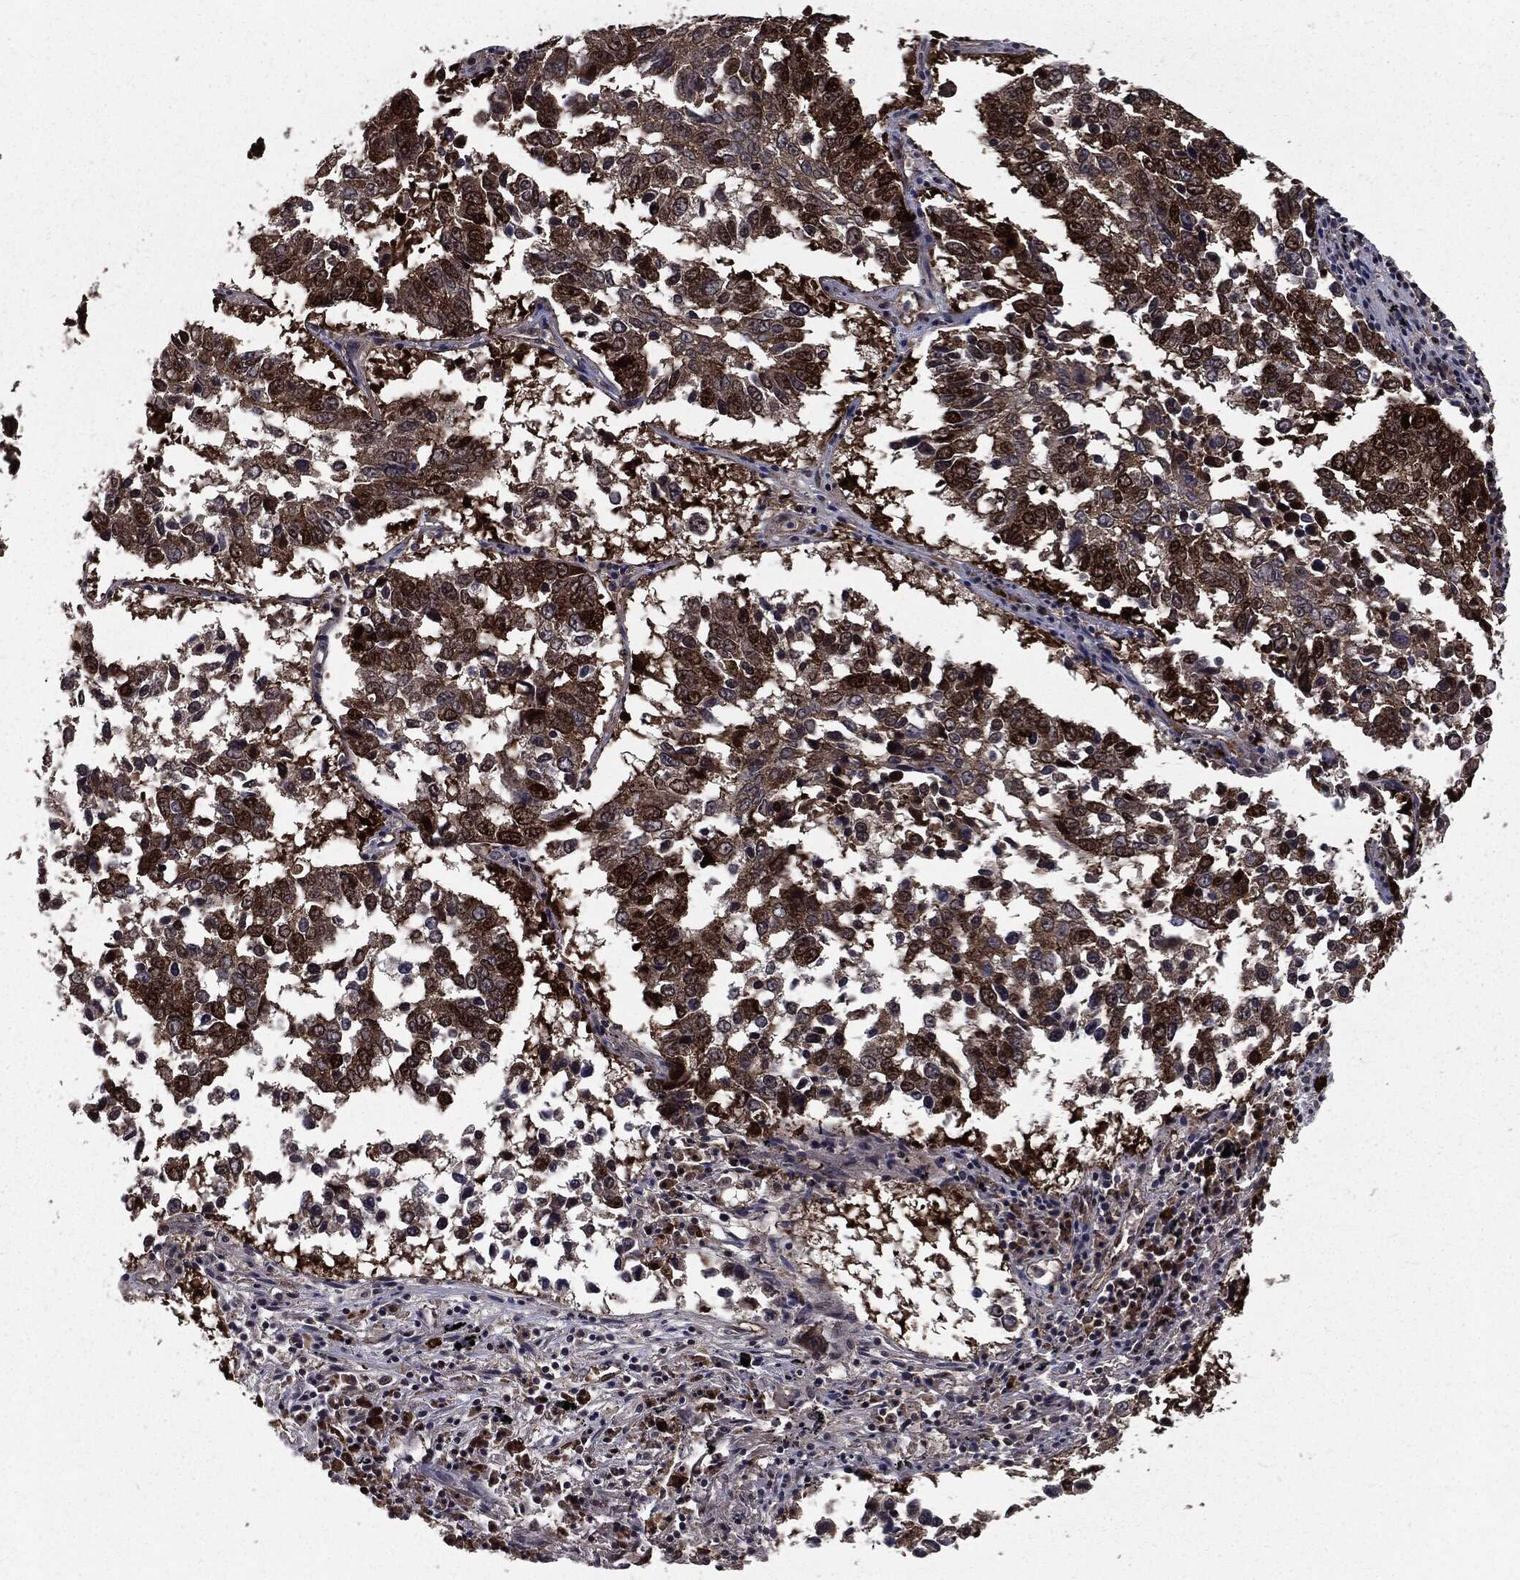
{"staining": {"intensity": "strong", "quantity": "25%-75%", "location": "cytoplasmic/membranous,nuclear"}, "tissue": "lung cancer", "cell_type": "Tumor cells", "image_type": "cancer", "snomed": [{"axis": "morphology", "description": "Squamous cell carcinoma, NOS"}, {"axis": "topography", "description": "Lung"}], "caption": "Lung squamous cell carcinoma stained with a brown dye displays strong cytoplasmic/membranous and nuclear positive expression in about 25%-75% of tumor cells.", "gene": "PTPA", "patient": {"sex": "male", "age": 82}}